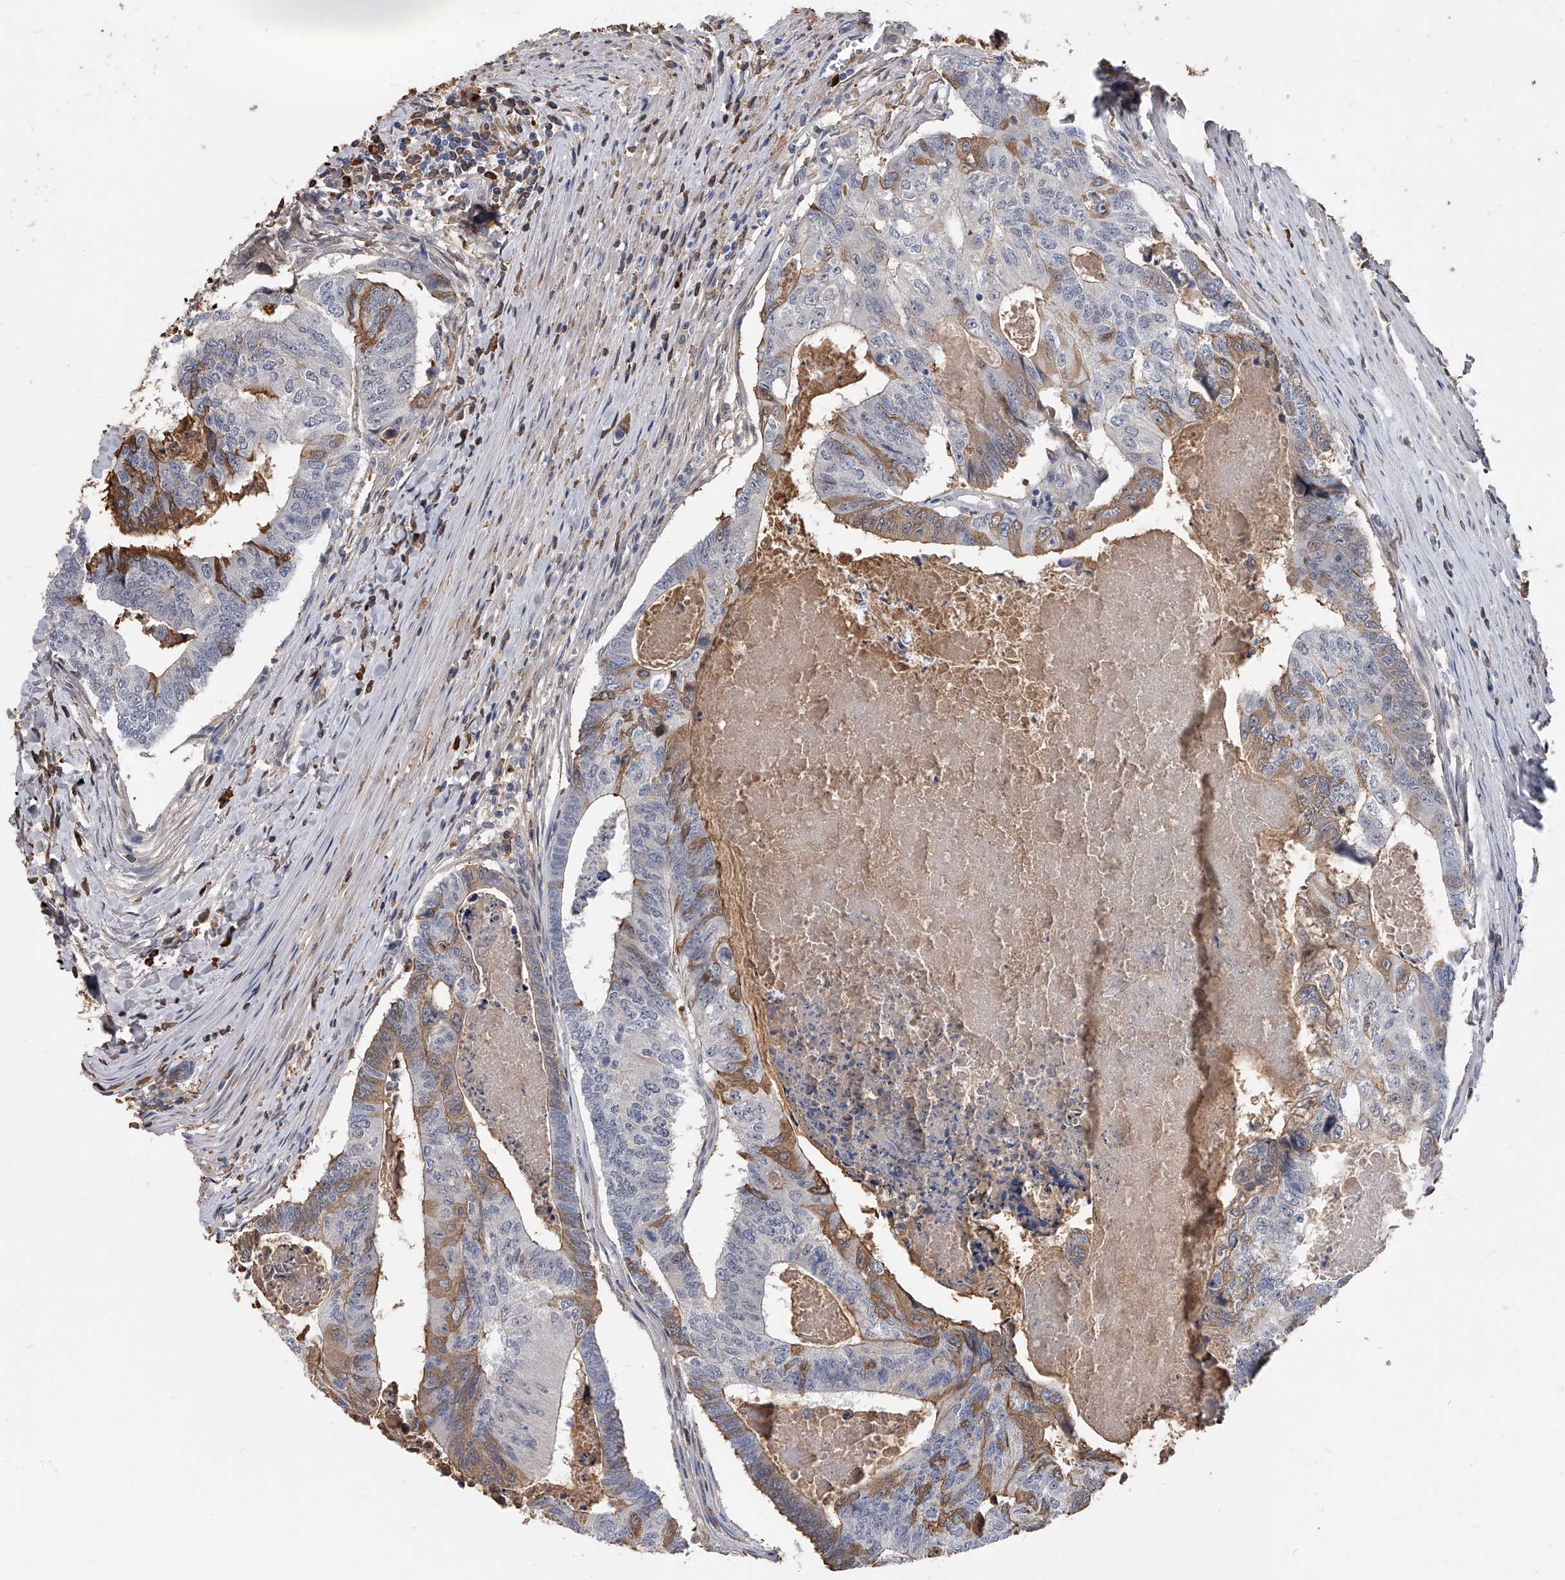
{"staining": {"intensity": "moderate", "quantity": "<25%", "location": "cytoplasmic/membranous"}, "tissue": "colorectal cancer", "cell_type": "Tumor cells", "image_type": "cancer", "snomed": [{"axis": "morphology", "description": "Adenocarcinoma, NOS"}, {"axis": "topography", "description": "Colon"}], "caption": "The immunohistochemical stain highlights moderate cytoplasmic/membranous positivity in tumor cells of colorectal cancer (adenocarcinoma) tissue. (brown staining indicates protein expression, while blue staining denotes nuclei).", "gene": "ZNF25", "patient": {"sex": "female", "age": 67}}